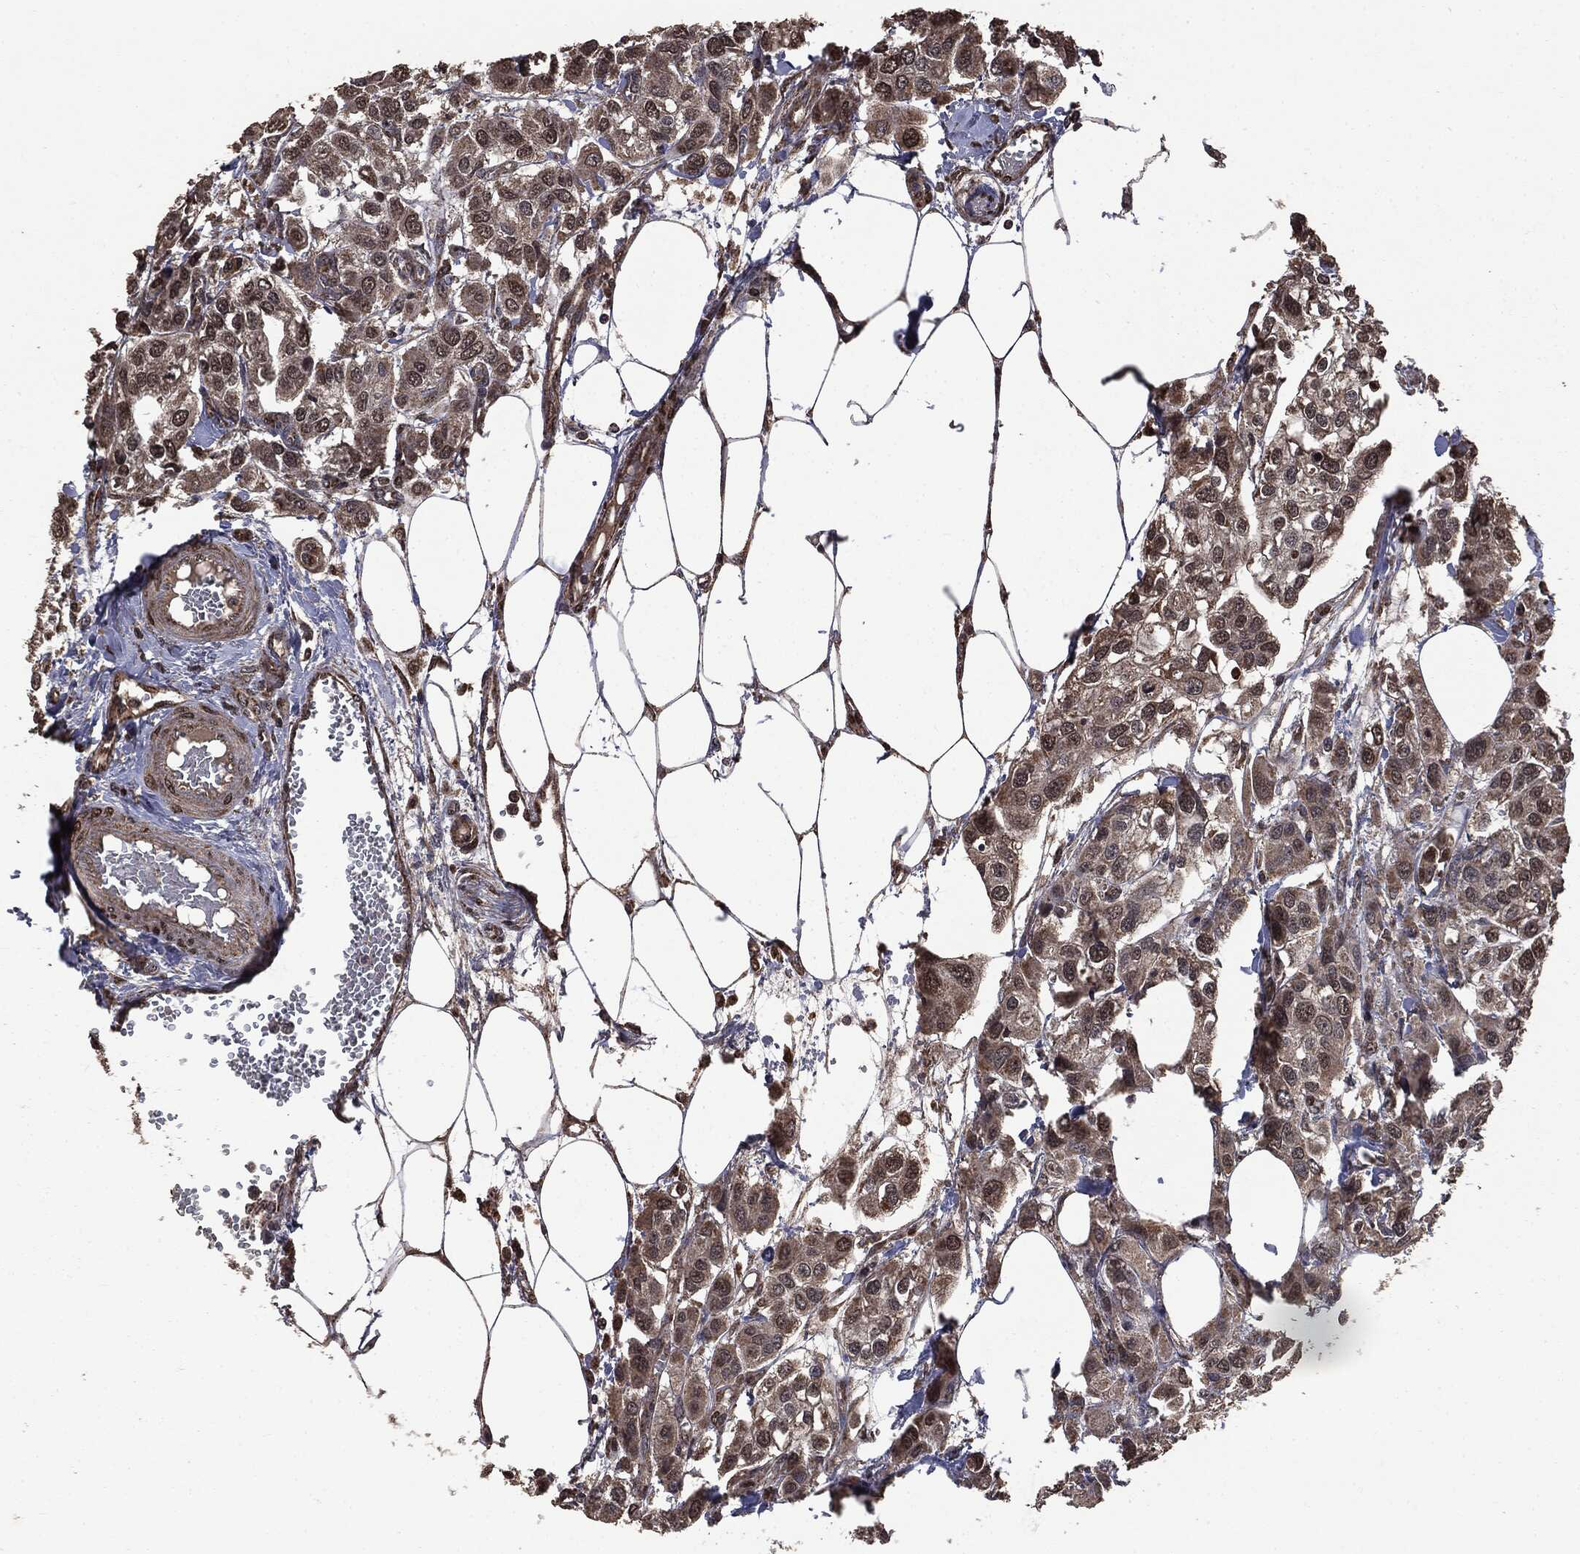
{"staining": {"intensity": "moderate", "quantity": "25%-75%", "location": "cytoplasmic/membranous,nuclear"}, "tissue": "urothelial cancer", "cell_type": "Tumor cells", "image_type": "cancer", "snomed": [{"axis": "morphology", "description": "Urothelial carcinoma, High grade"}, {"axis": "topography", "description": "Urinary bladder"}], "caption": "Tumor cells reveal medium levels of moderate cytoplasmic/membranous and nuclear staining in about 25%-75% of cells in human high-grade urothelial carcinoma.", "gene": "PPP6R2", "patient": {"sex": "male", "age": 67}}